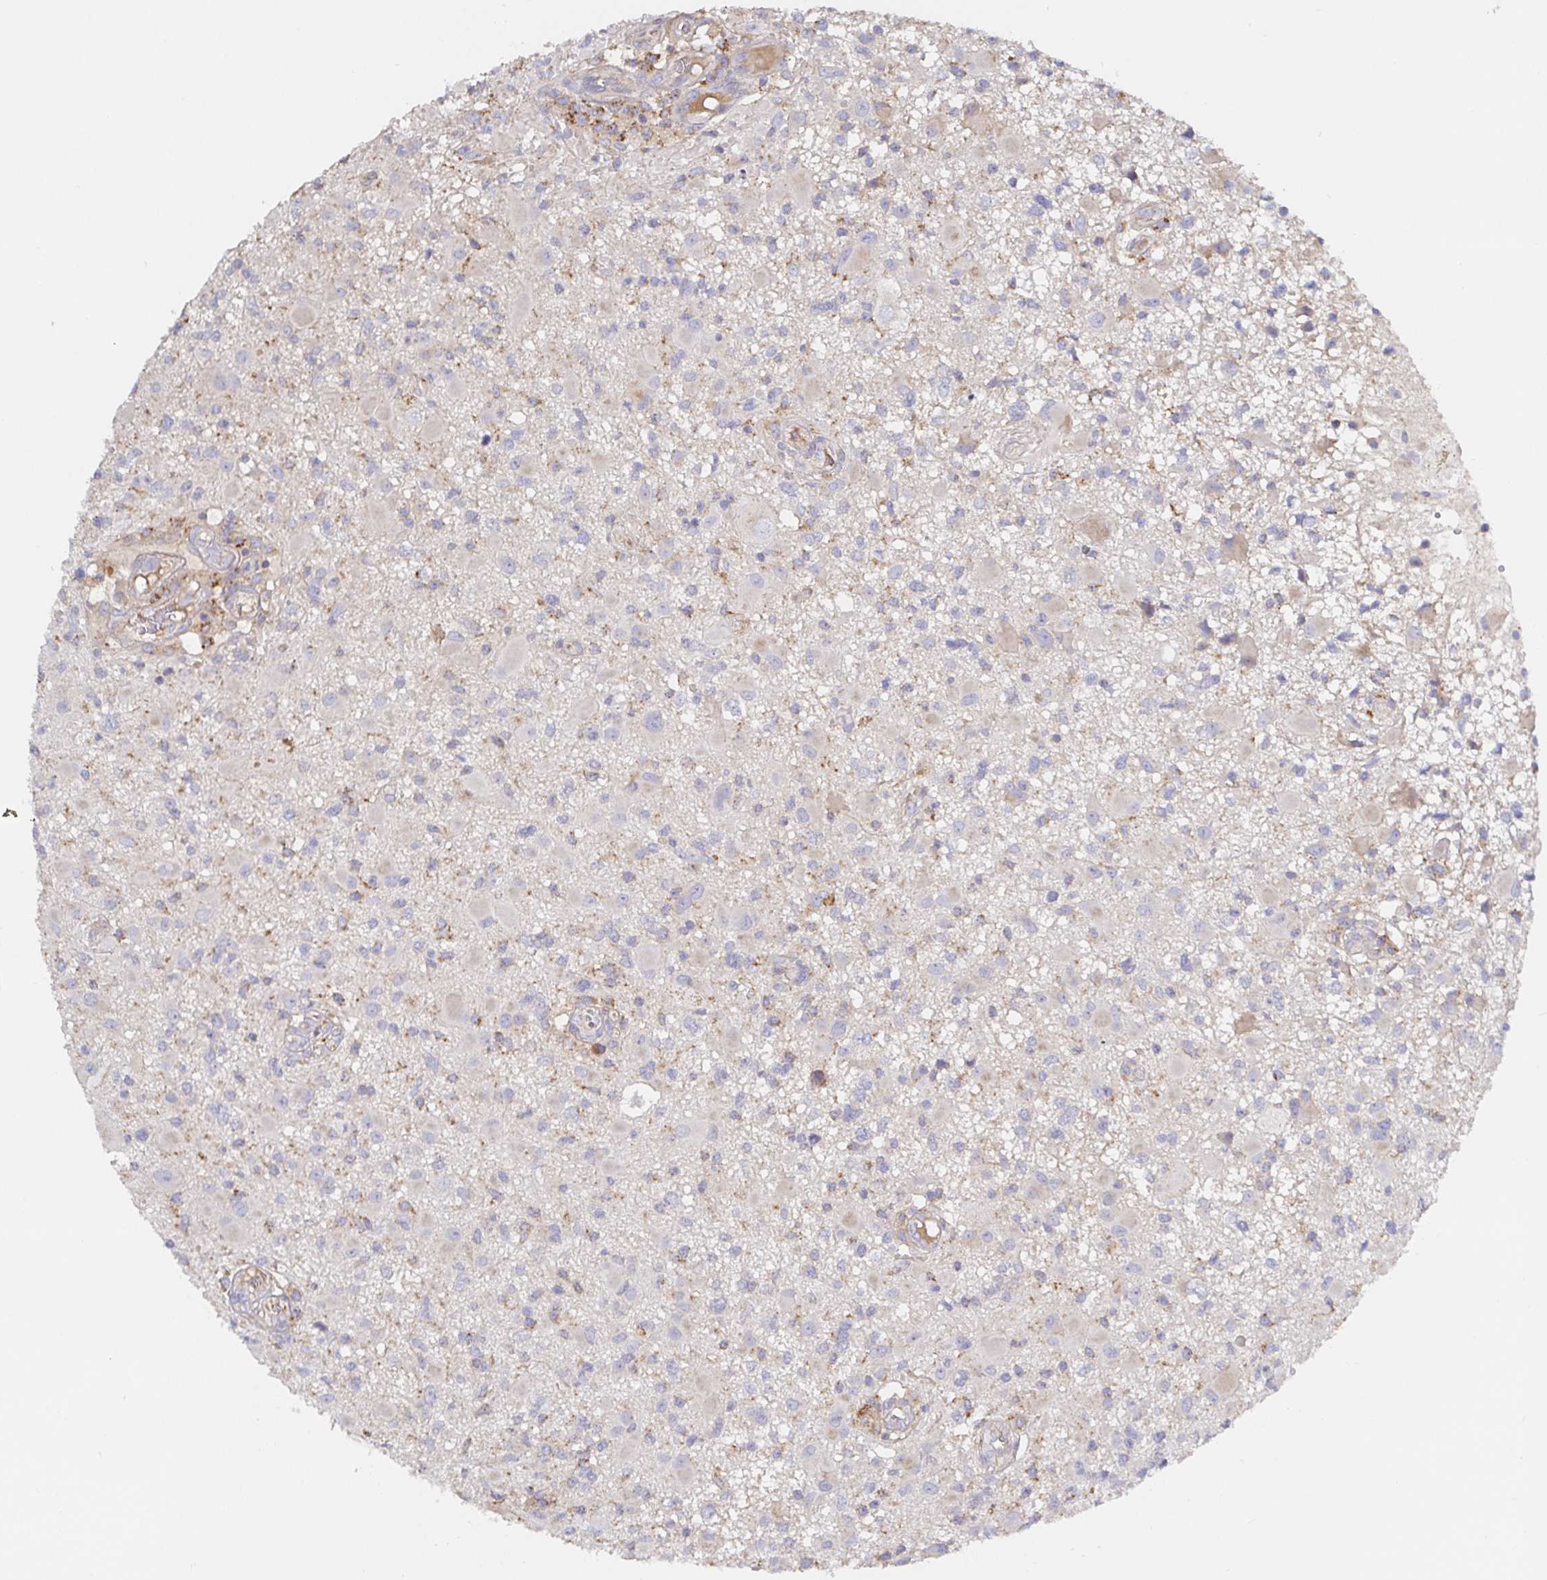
{"staining": {"intensity": "weak", "quantity": "<25%", "location": "cytoplasmic/membranous"}, "tissue": "glioma", "cell_type": "Tumor cells", "image_type": "cancer", "snomed": [{"axis": "morphology", "description": "Glioma, malignant, High grade"}, {"axis": "topography", "description": "Brain"}], "caption": "A micrograph of glioma stained for a protein demonstrates no brown staining in tumor cells.", "gene": "IRAK2", "patient": {"sex": "male", "age": 54}}